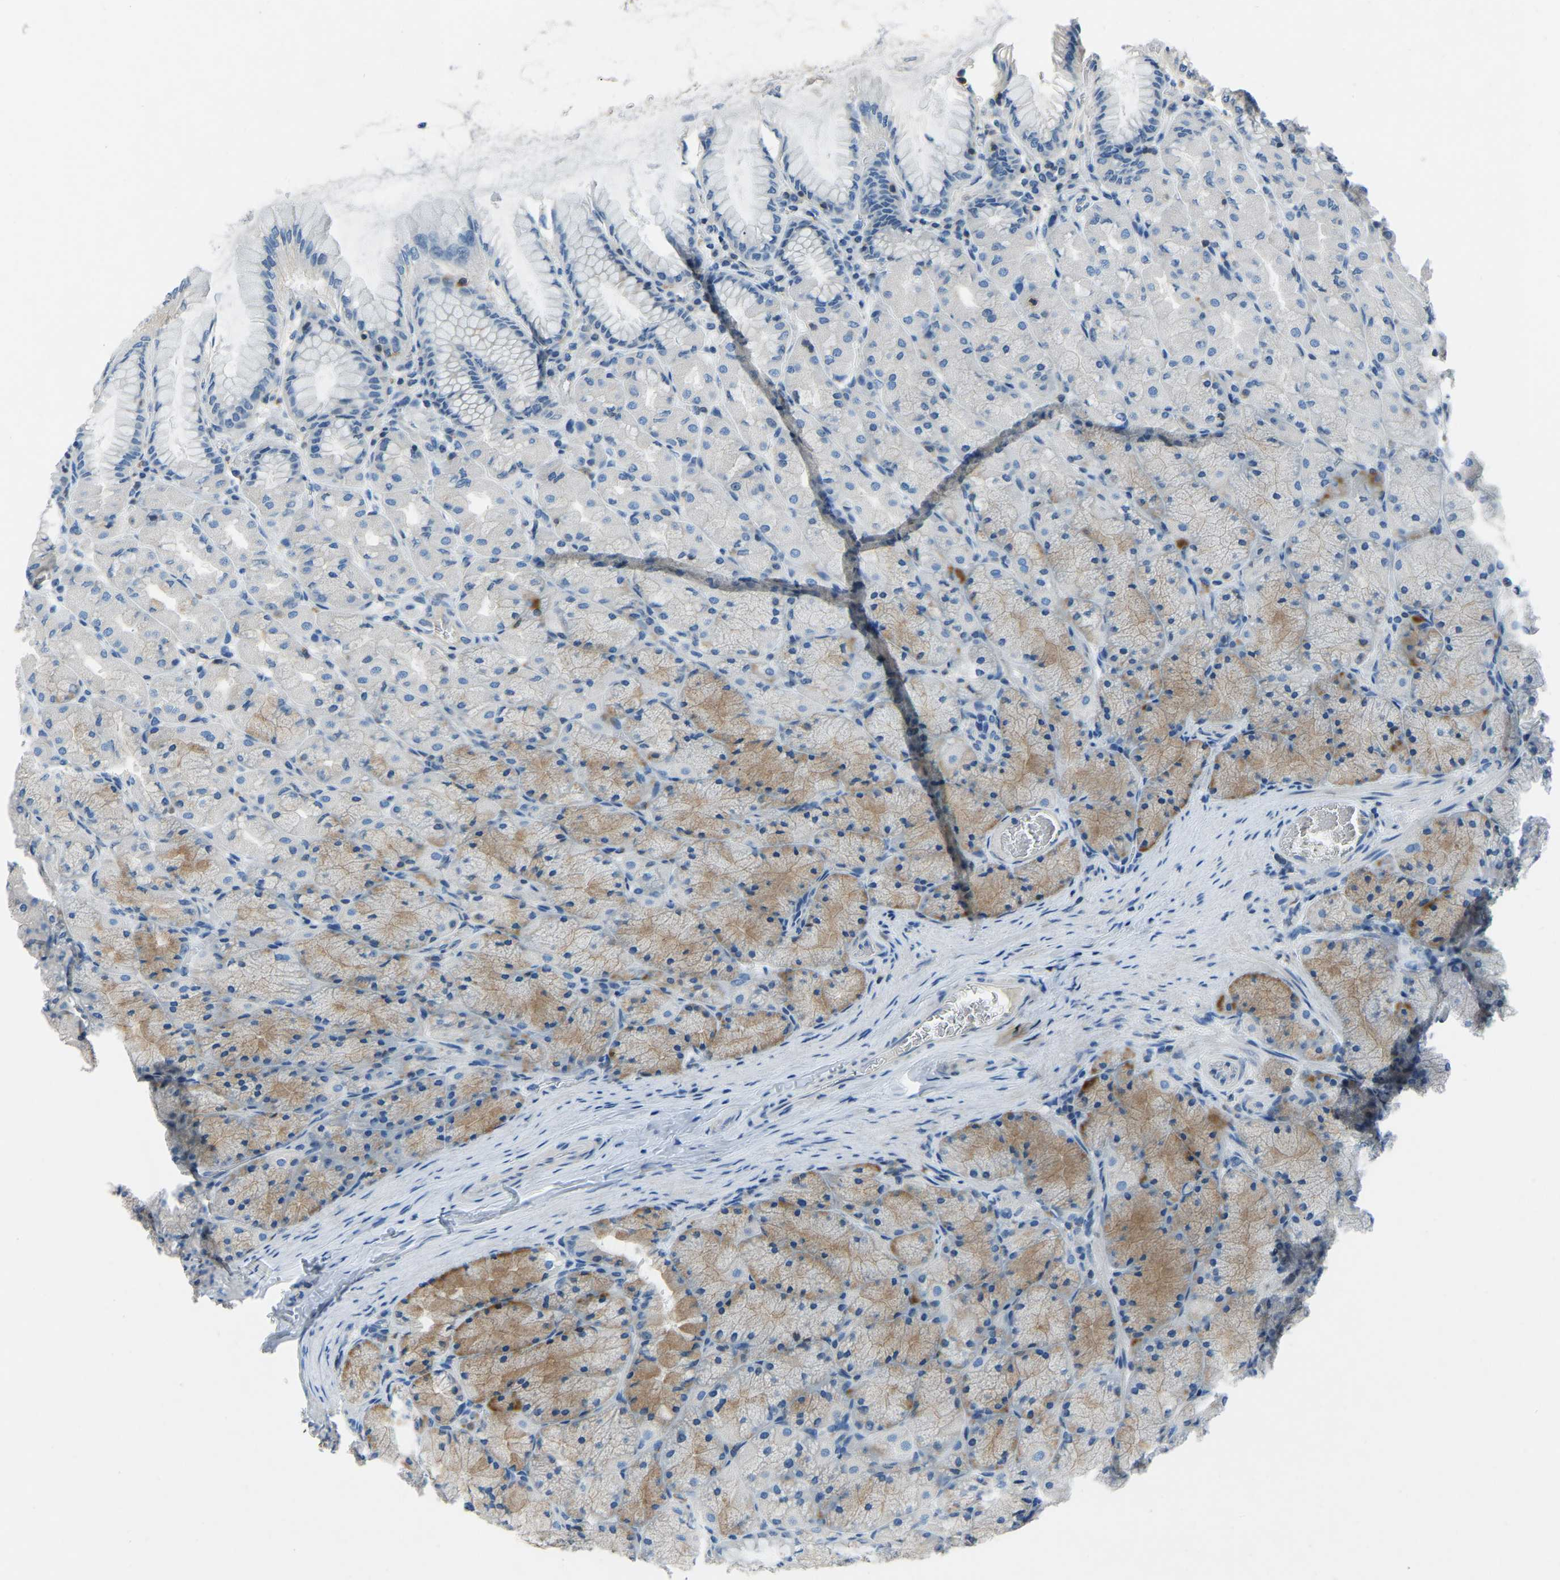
{"staining": {"intensity": "moderate", "quantity": "<25%", "location": "cytoplasmic/membranous"}, "tissue": "stomach", "cell_type": "Glandular cells", "image_type": "normal", "snomed": [{"axis": "morphology", "description": "Normal tissue, NOS"}, {"axis": "topography", "description": "Stomach, upper"}], "caption": "About <25% of glandular cells in benign human stomach show moderate cytoplasmic/membranous protein expression as visualized by brown immunohistochemical staining.", "gene": "XIRP1", "patient": {"sex": "female", "age": 56}}